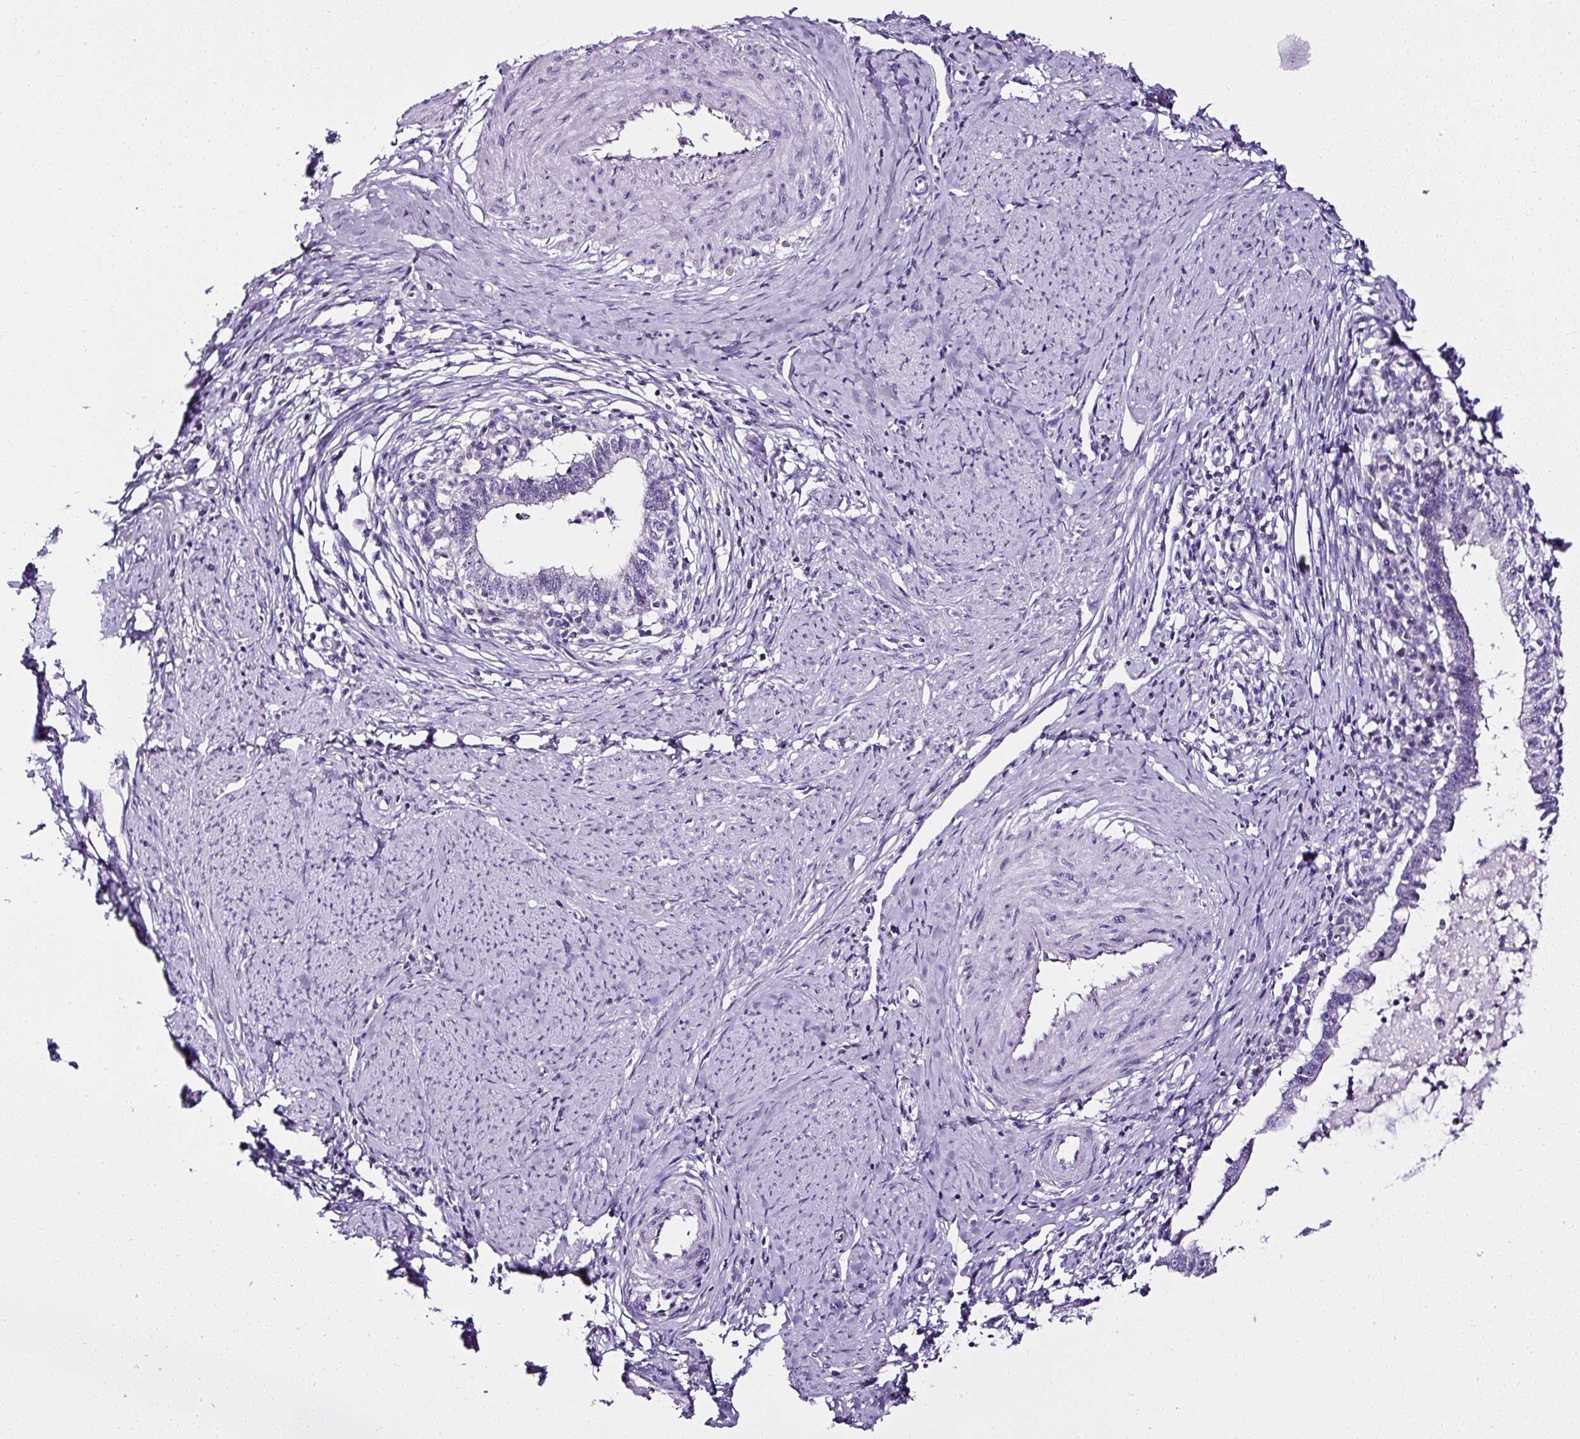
{"staining": {"intensity": "negative", "quantity": "none", "location": "none"}, "tissue": "cervical cancer", "cell_type": "Tumor cells", "image_type": "cancer", "snomed": [{"axis": "morphology", "description": "Adenocarcinoma, NOS"}, {"axis": "topography", "description": "Cervix"}], "caption": "A high-resolution photomicrograph shows immunohistochemistry (IHC) staining of adenocarcinoma (cervical), which exhibits no significant expression in tumor cells. Brightfield microscopy of immunohistochemistry (IHC) stained with DAB (3,3'-diaminobenzidine) (brown) and hematoxylin (blue), captured at high magnification.", "gene": "ATP2A1", "patient": {"sex": "female", "age": 36}}